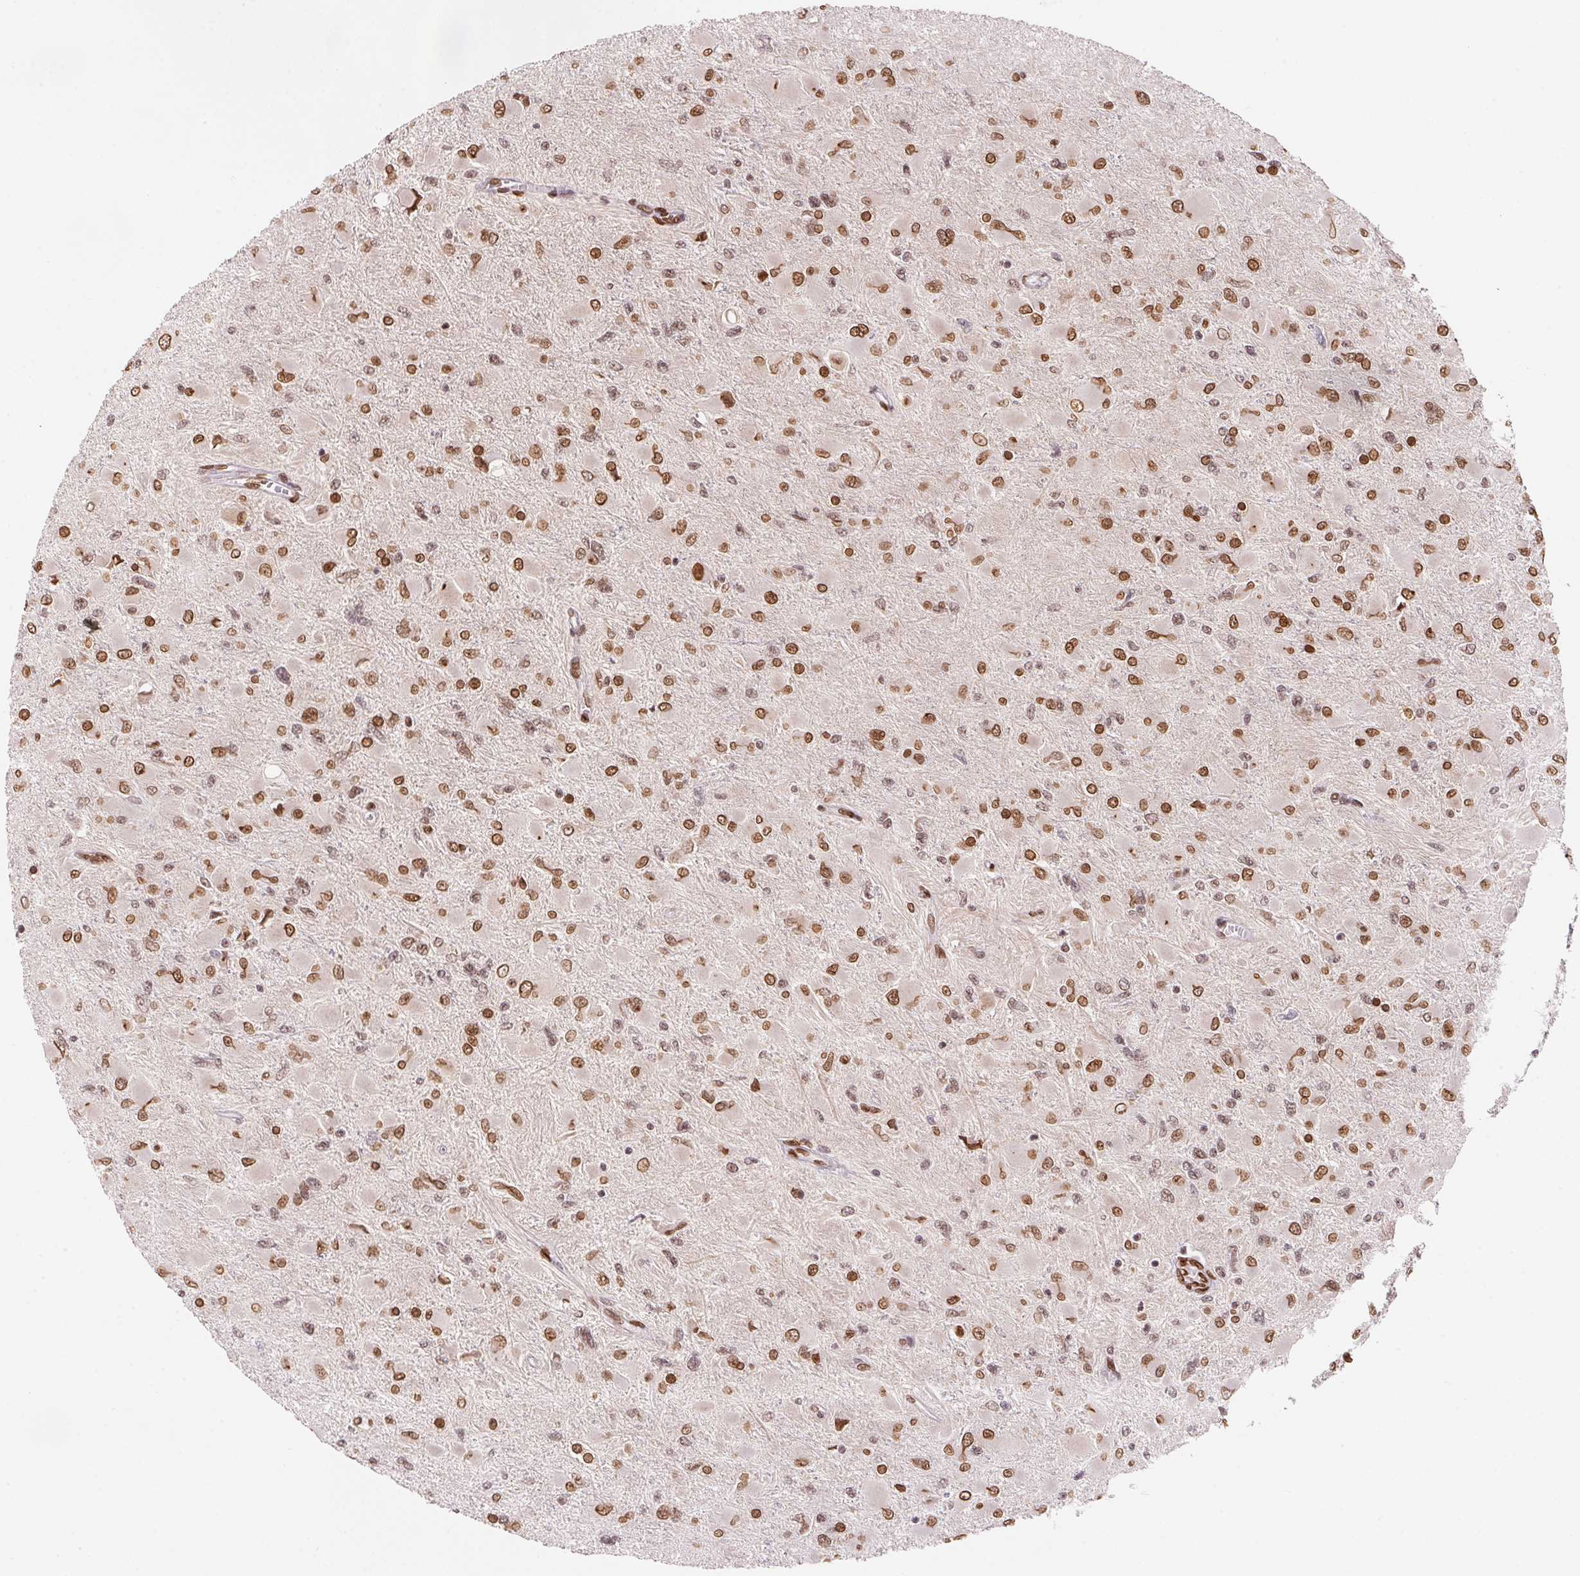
{"staining": {"intensity": "moderate", "quantity": ">75%", "location": "cytoplasmic/membranous,nuclear"}, "tissue": "glioma", "cell_type": "Tumor cells", "image_type": "cancer", "snomed": [{"axis": "morphology", "description": "Glioma, malignant, High grade"}, {"axis": "topography", "description": "Cerebral cortex"}], "caption": "Malignant high-grade glioma was stained to show a protein in brown. There is medium levels of moderate cytoplasmic/membranous and nuclear staining in approximately >75% of tumor cells. Using DAB (3,3'-diaminobenzidine) (brown) and hematoxylin (blue) stains, captured at high magnification using brightfield microscopy.", "gene": "SAP30BP", "patient": {"sex": "female", "age": 36}}